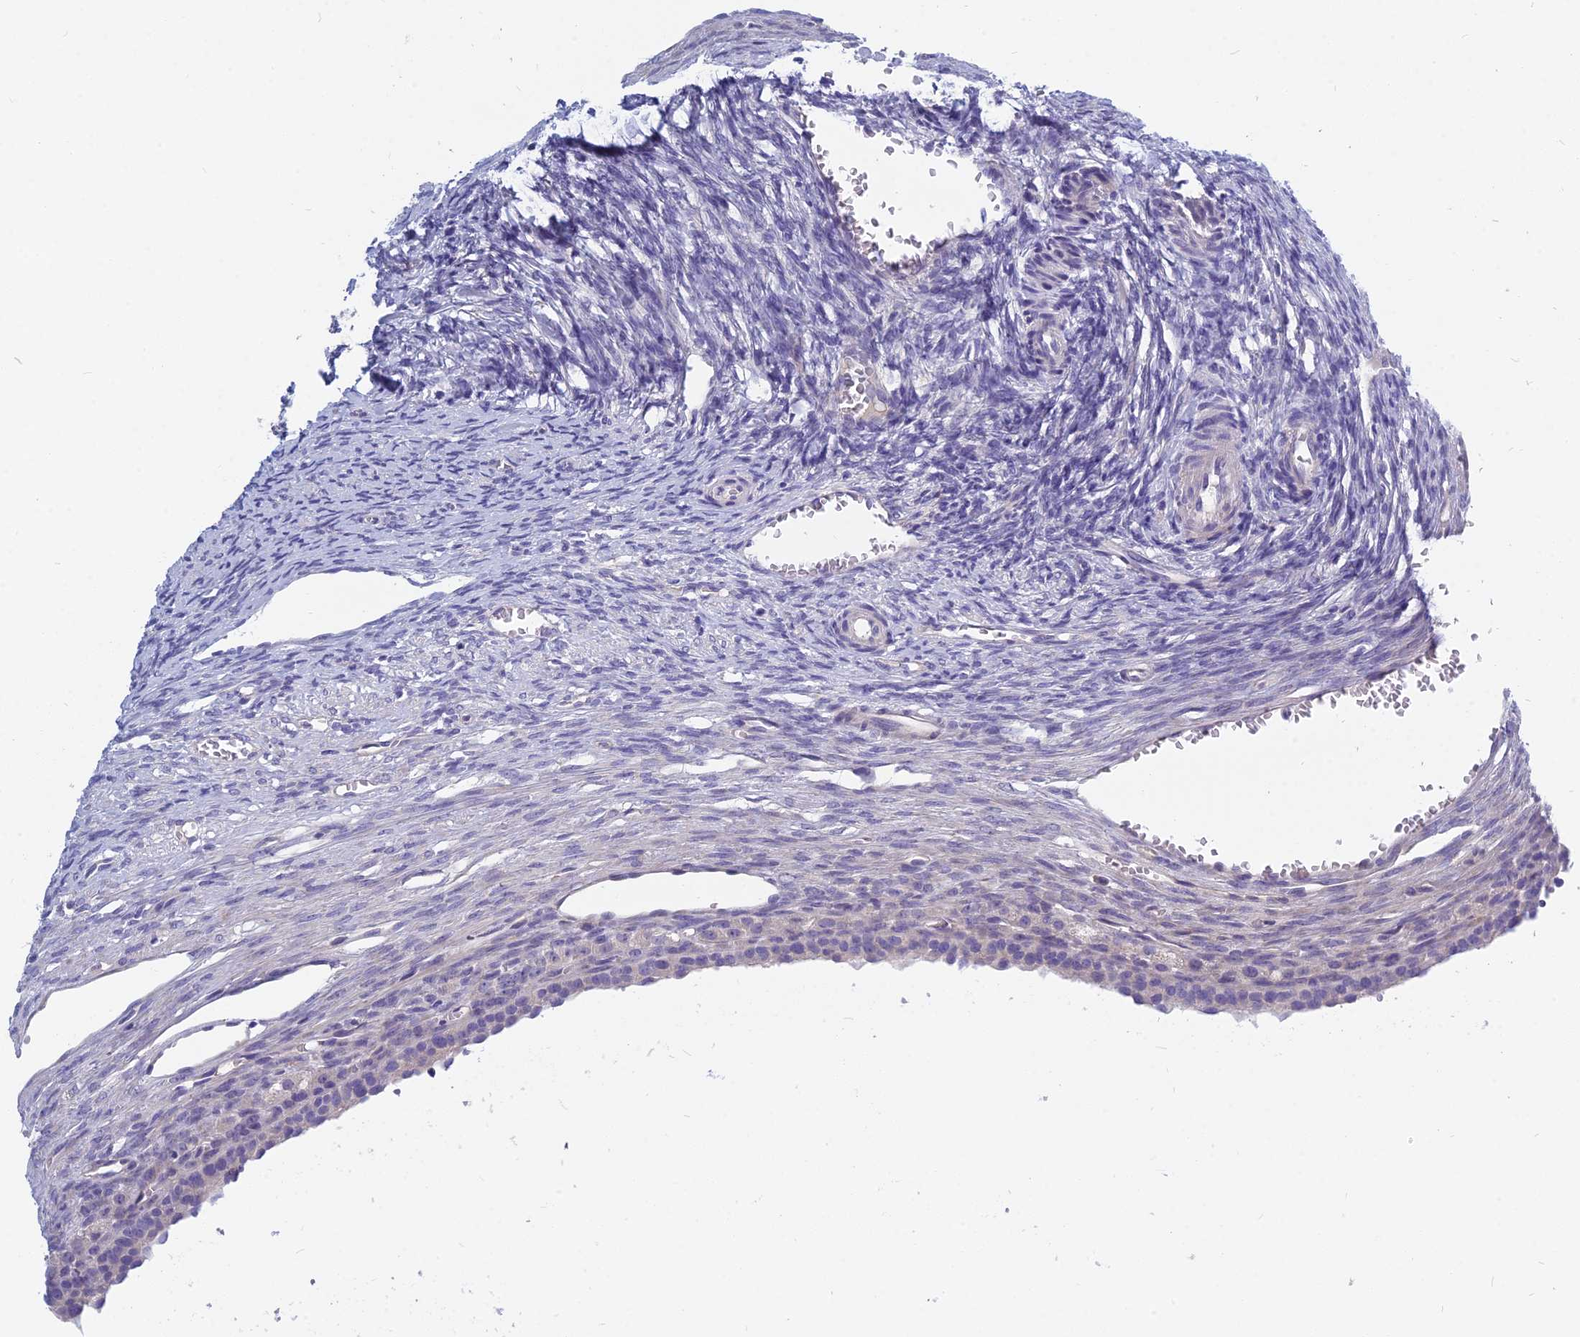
{"staining": {"intensity": "negative", "quantity": "none", "location": "none"}, "tissue": "ovary", "cell_type": "Follicle cells", "image_type": "normal", "snomed": [{"axis": "morphology", "description": "Normal tissue, NOS"}, {"axis": "topography", "description": "Ovary"}], "caption": "Unremarkable ovary was stained to show a protein in brown. There is no significant positivity in follicle cells. (Stains: DAB IHC with hematoxylin counter stain, Microscopy: brightfield microscopy at high magnification).", "gene": "RBM41", "patient": {"sex": "female", "age": 27}}